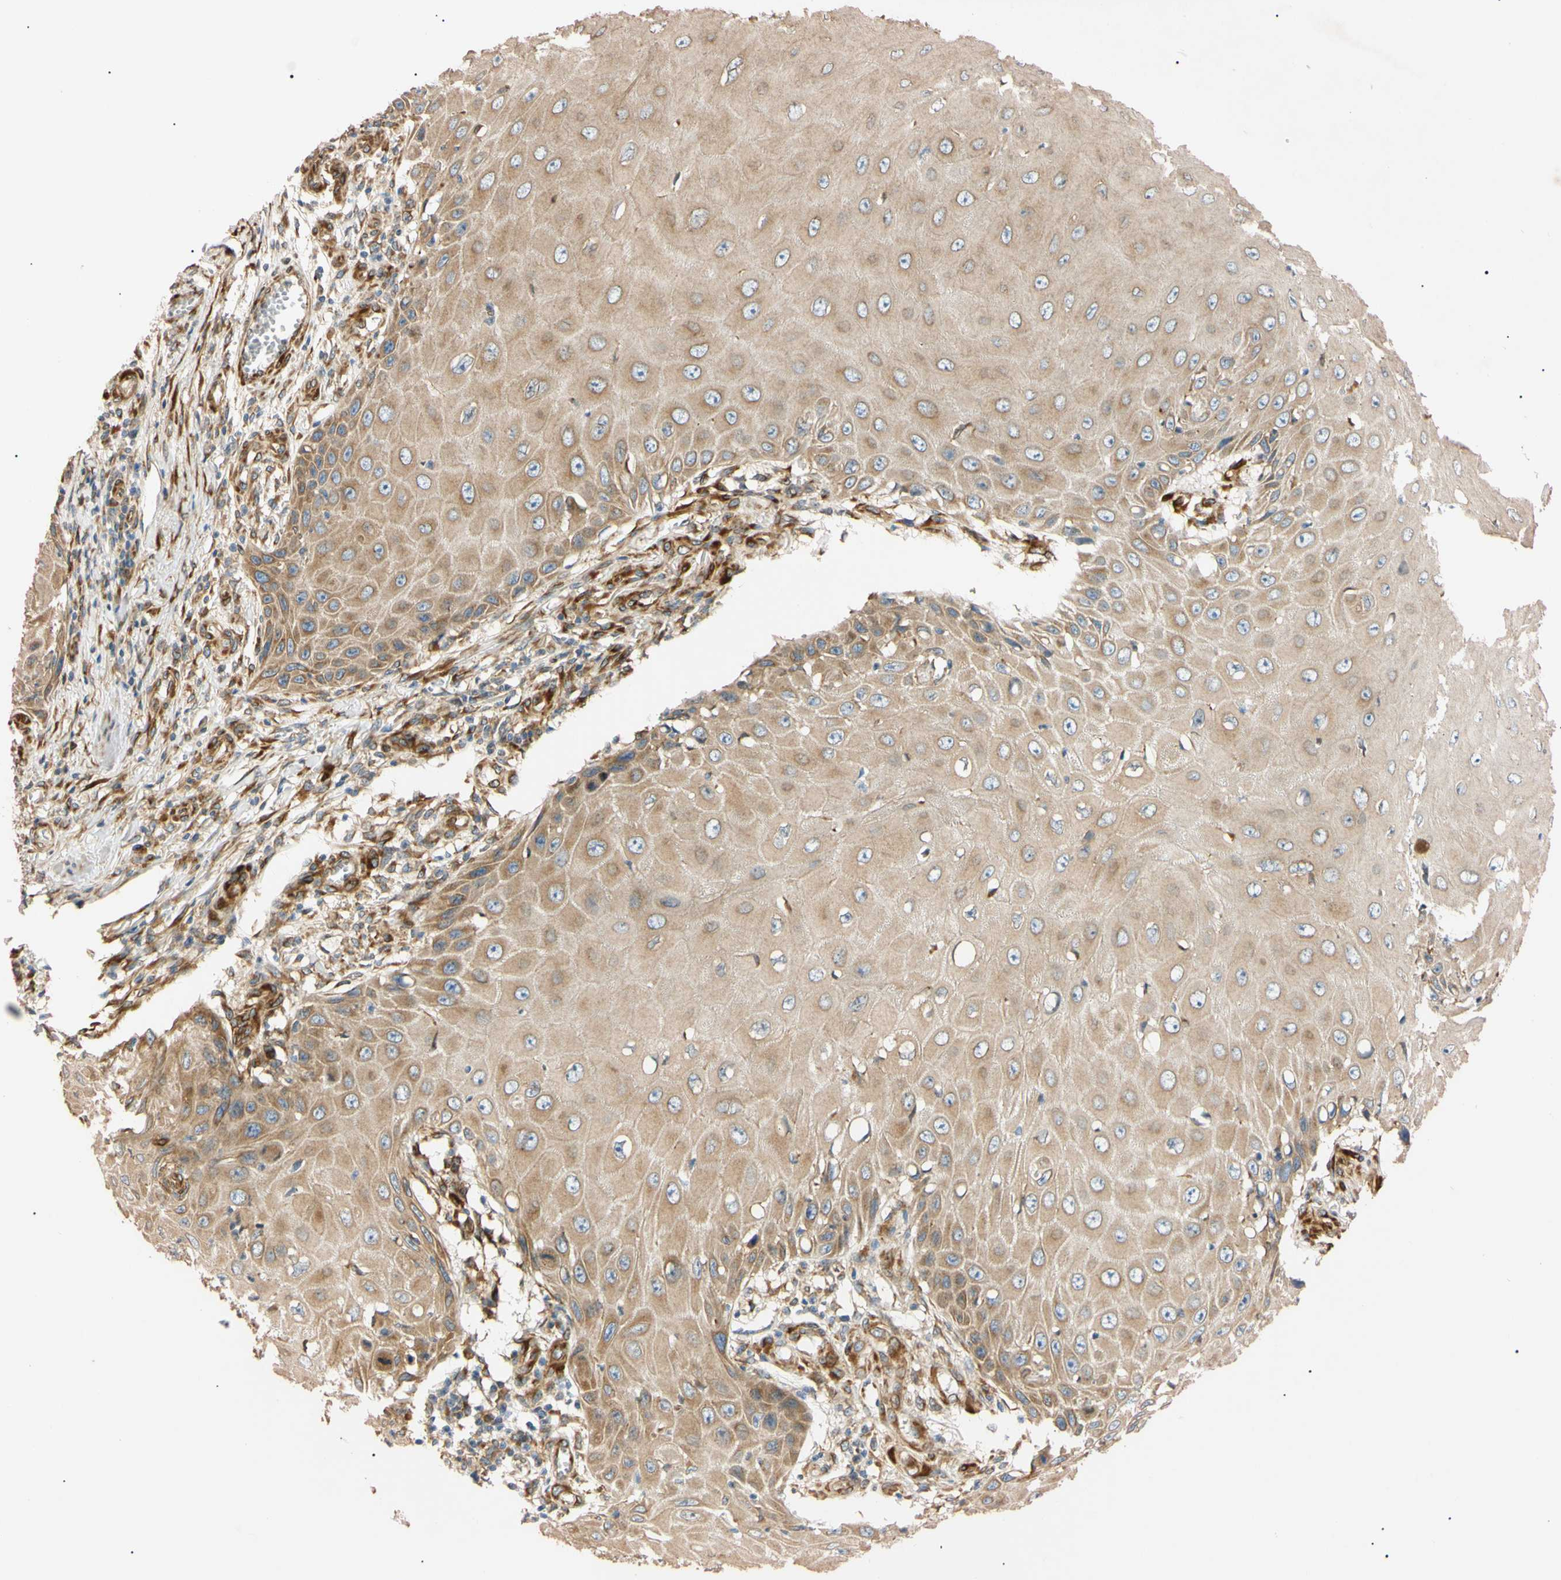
{"staining": {"intensity": "weak", "quantity": ">75%", "location": "cytoplasmic/membranous"}, "tissue": "skin cancer", "cell_type": "Tumor cells", "image_type": "cancer", "snomed": [{"axis": "morphology", "description": "Squamous cell carcinoma, NOS"}, {"axis": "topography", "description": "Skin"}], "caption": "Protein expression analysis of human squamous cell carcinoma (skin) reveals weak cytoplasmic/membranous staining in about >75% of tumor cells.", "gene": "IER3IP1", "patient": {"sex": "female", "age": 73}}